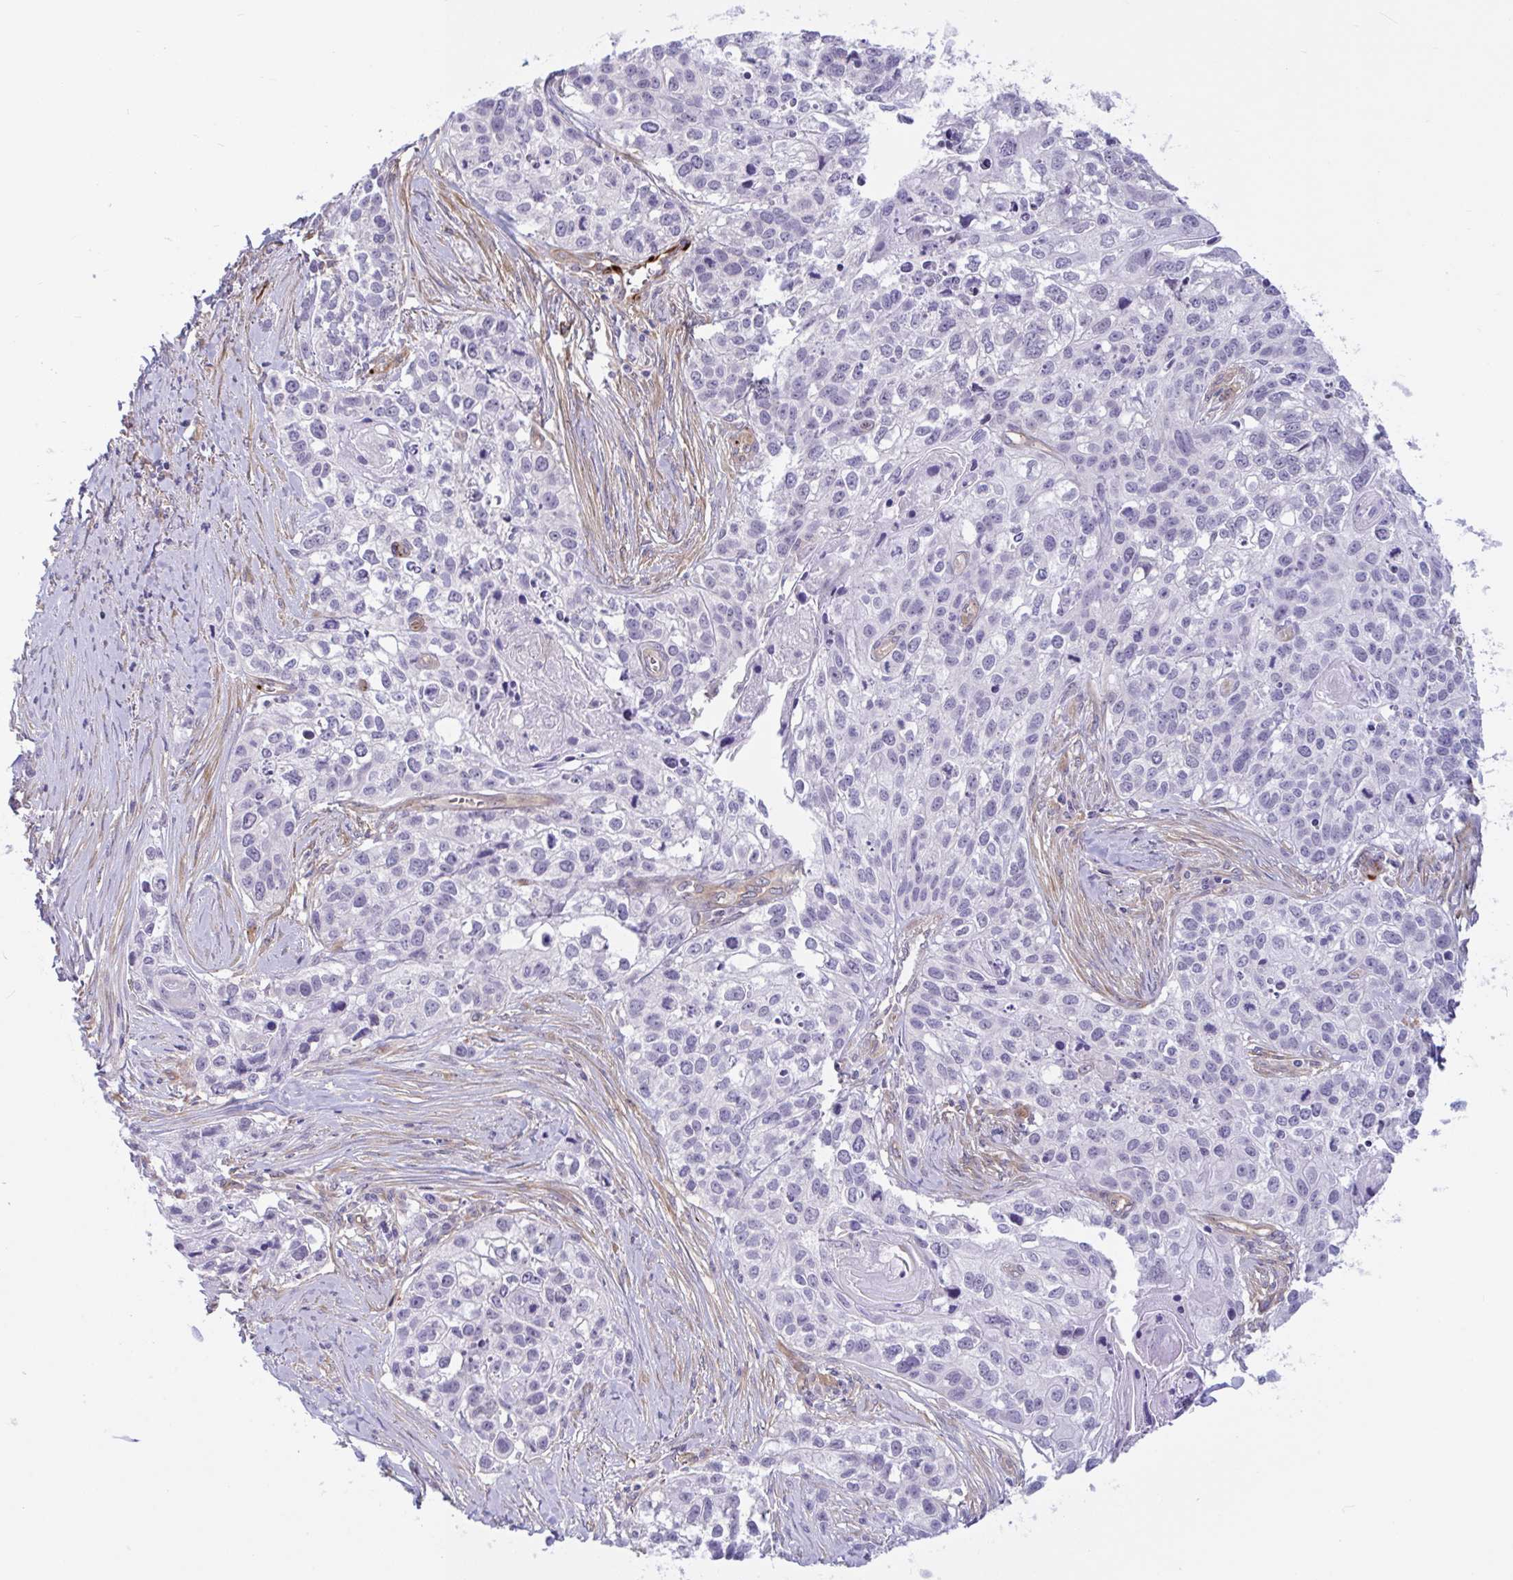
{"staining": {"intensity": "negative", "quantity": "none", "location": "none"}, "tissue": "lung cancer", "cell_type": "Tumor cells", "image_type": "cancer", "snomed": [{"axis": "morphology", "description": "Squamous cell carcinoma, NOS"}, {"axis": "topography", "description": "Lung"}], "caption": "Tumor cells are negative for brown protein staining in lung squamous cell carcinoma.", "gene": "PRRT4", "patient": {"sex": "male", "age": 74}}